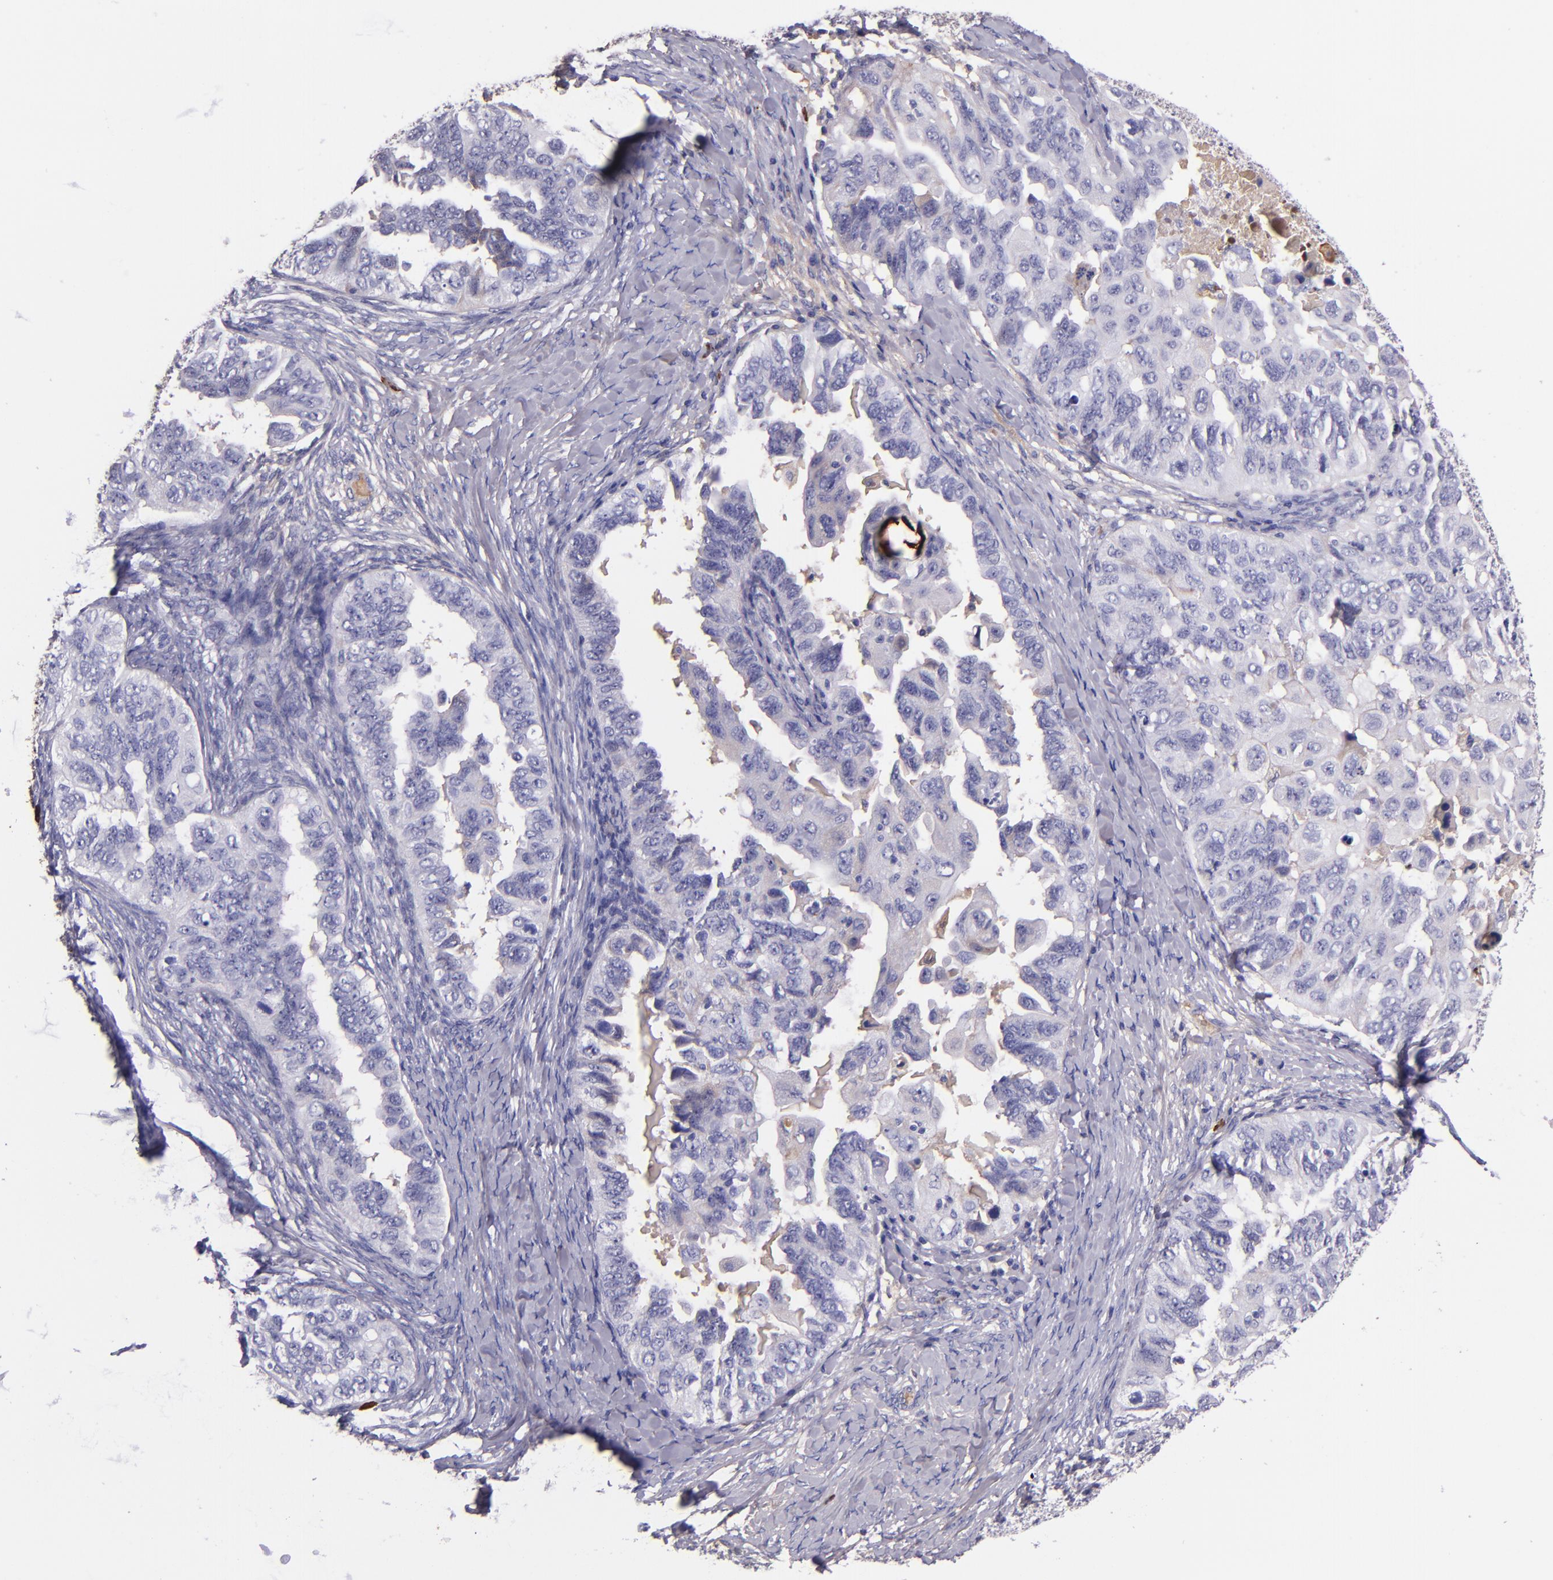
{"staining": {"intensity": "negative", "quantity": "none", "location": "none"}, "tissue": "ovarian cancer", "cell_type": "Tumor cells", "image_type": "cancer", "snomed": [{"axis": "morphology", "description": "Cystadenocarcinoma, serous, NOS"}, {"axis": "topography", "description": "Ovary"}], "caption": "A photomicrograph of ovarian cancer (serous cystadenocarcinoma) stained for a protein demonstrates no brown staining in tumor cells.", "gene": "KNG1", "patient": {"sex": "female", "age": 82}}